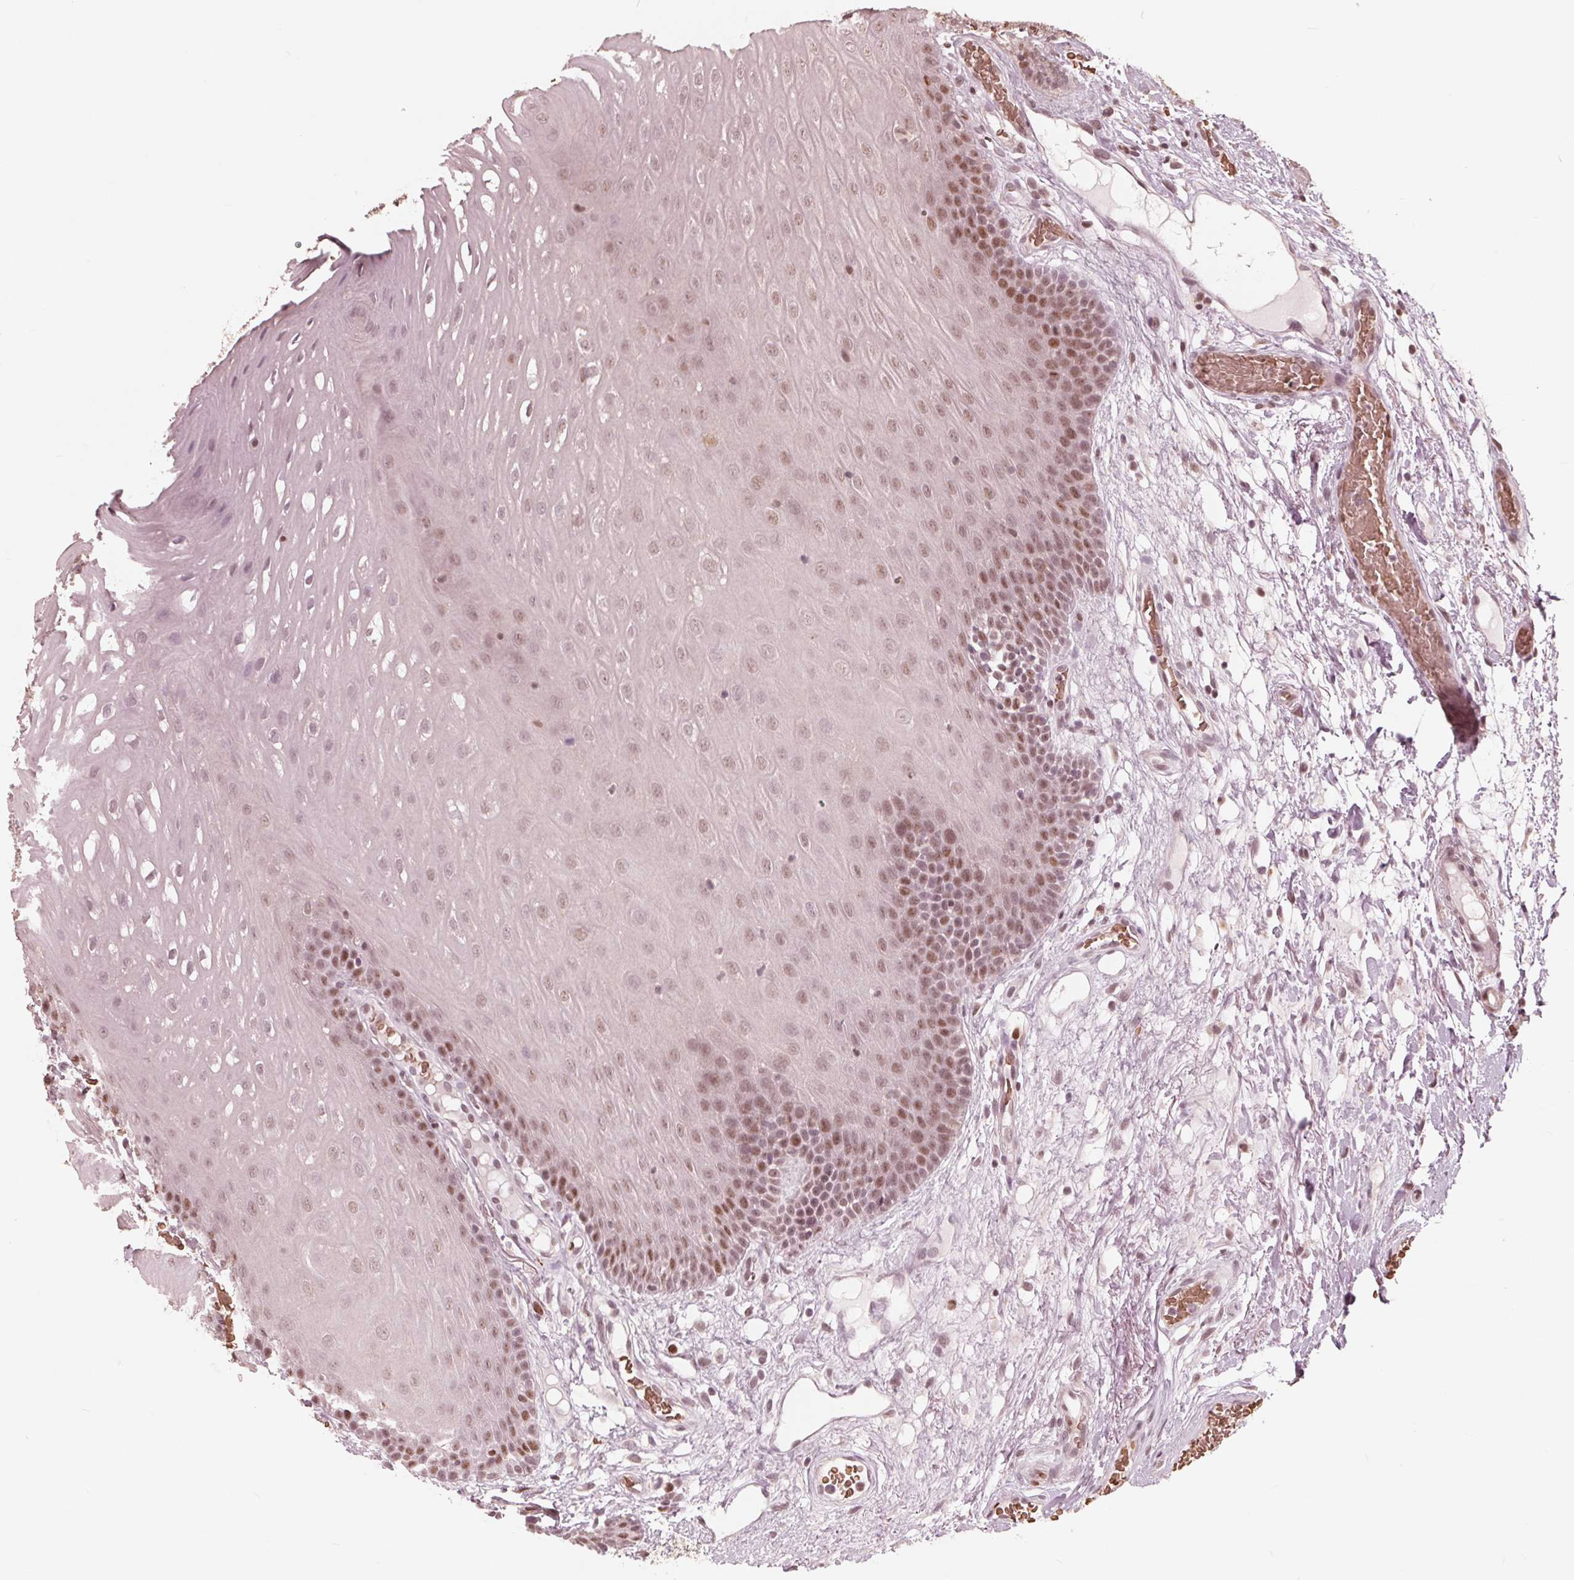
{"staining": {"intensity": "weak", "quantity": "25%-75%", "location": "nuclear"}, "tissue": "oral mucosa", "cell_type": "Squamous epithelial cells", "image_type": "normal", "snomed": [{"axis": "morphology", "description": "Normal tissue, NOS"}, {"axis": "morphology", "description": "Squamous cell carcinoma, NOS"}, {"axis": "topography", "description": "Oral tissue"}, {"axis": "topography", "description": "Head-Neck"}], "caption": "High-magnification brightfield microscopy of benign oral mucosa stained with DAB (brown) and counterstained with hematoxylin (blue). squamous epithelial cells exhibit weak nuclear staining is present in about25%-75% of cells. Ihc stains the protein of interest in brown and the nuclei are stained blue.", "gene": "HIRIP3", "patient": {"sex": "male", "age": 78}}